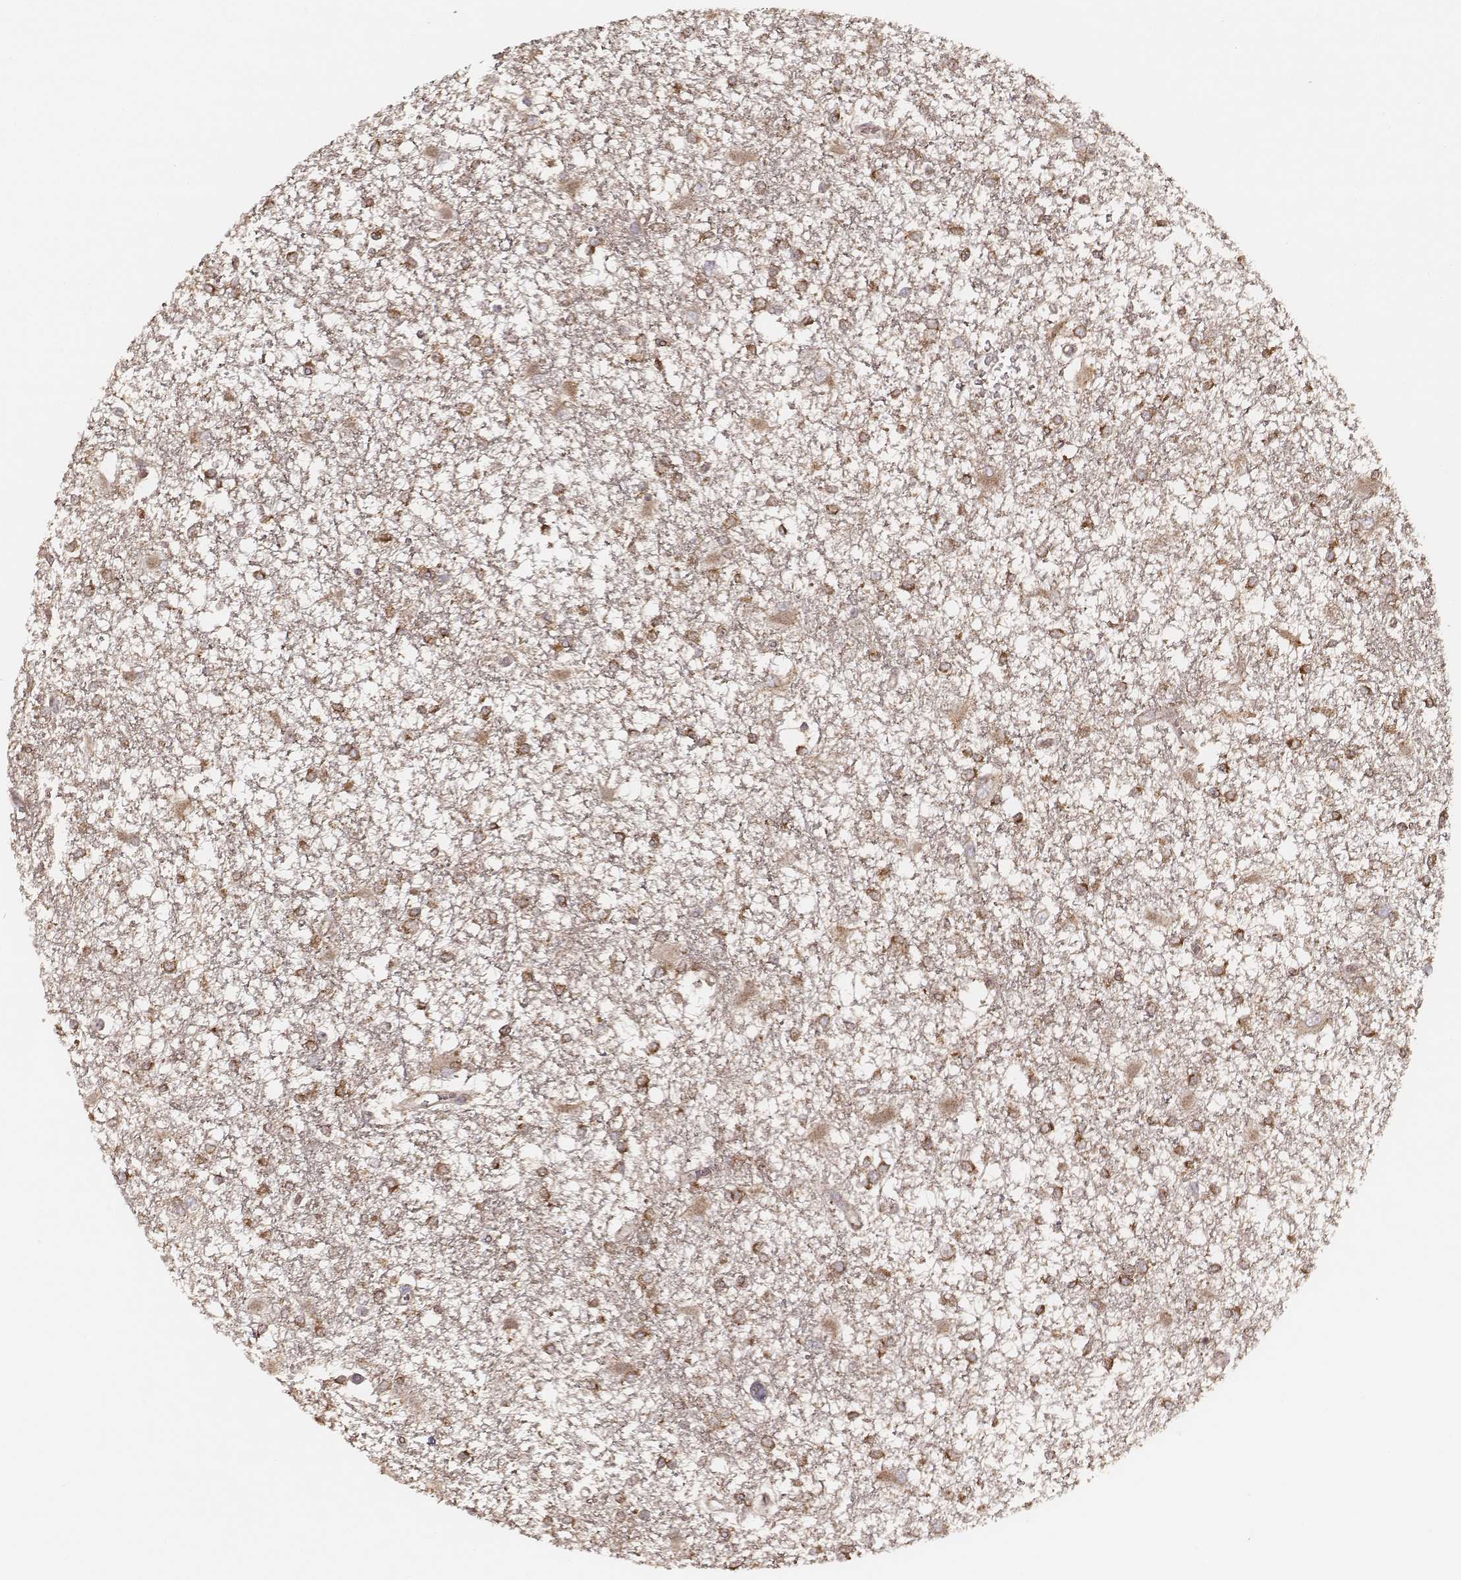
{"staining": {"intensity": "weak", "quantity": ">75%", "location": "cytoplasmic/membranous"}, "tissue": "glioma", "cell_type": "Tumor cells", "image_type": "cancer", "snomed": [{"axis": "morphology", "description": "Glioma, malignant, High grade"}, {"axis": "topography", "description": "Cerebral cortex"}], "caption": "Weak cytoplasmic/membranous positivity for a protein is present in approximately >75% of tumor cells of high-grade glioma (malignant) using immunohistochemistry (IHC).", "gene": "CARS1", "patient": {"sex": "male", "age": 79}}